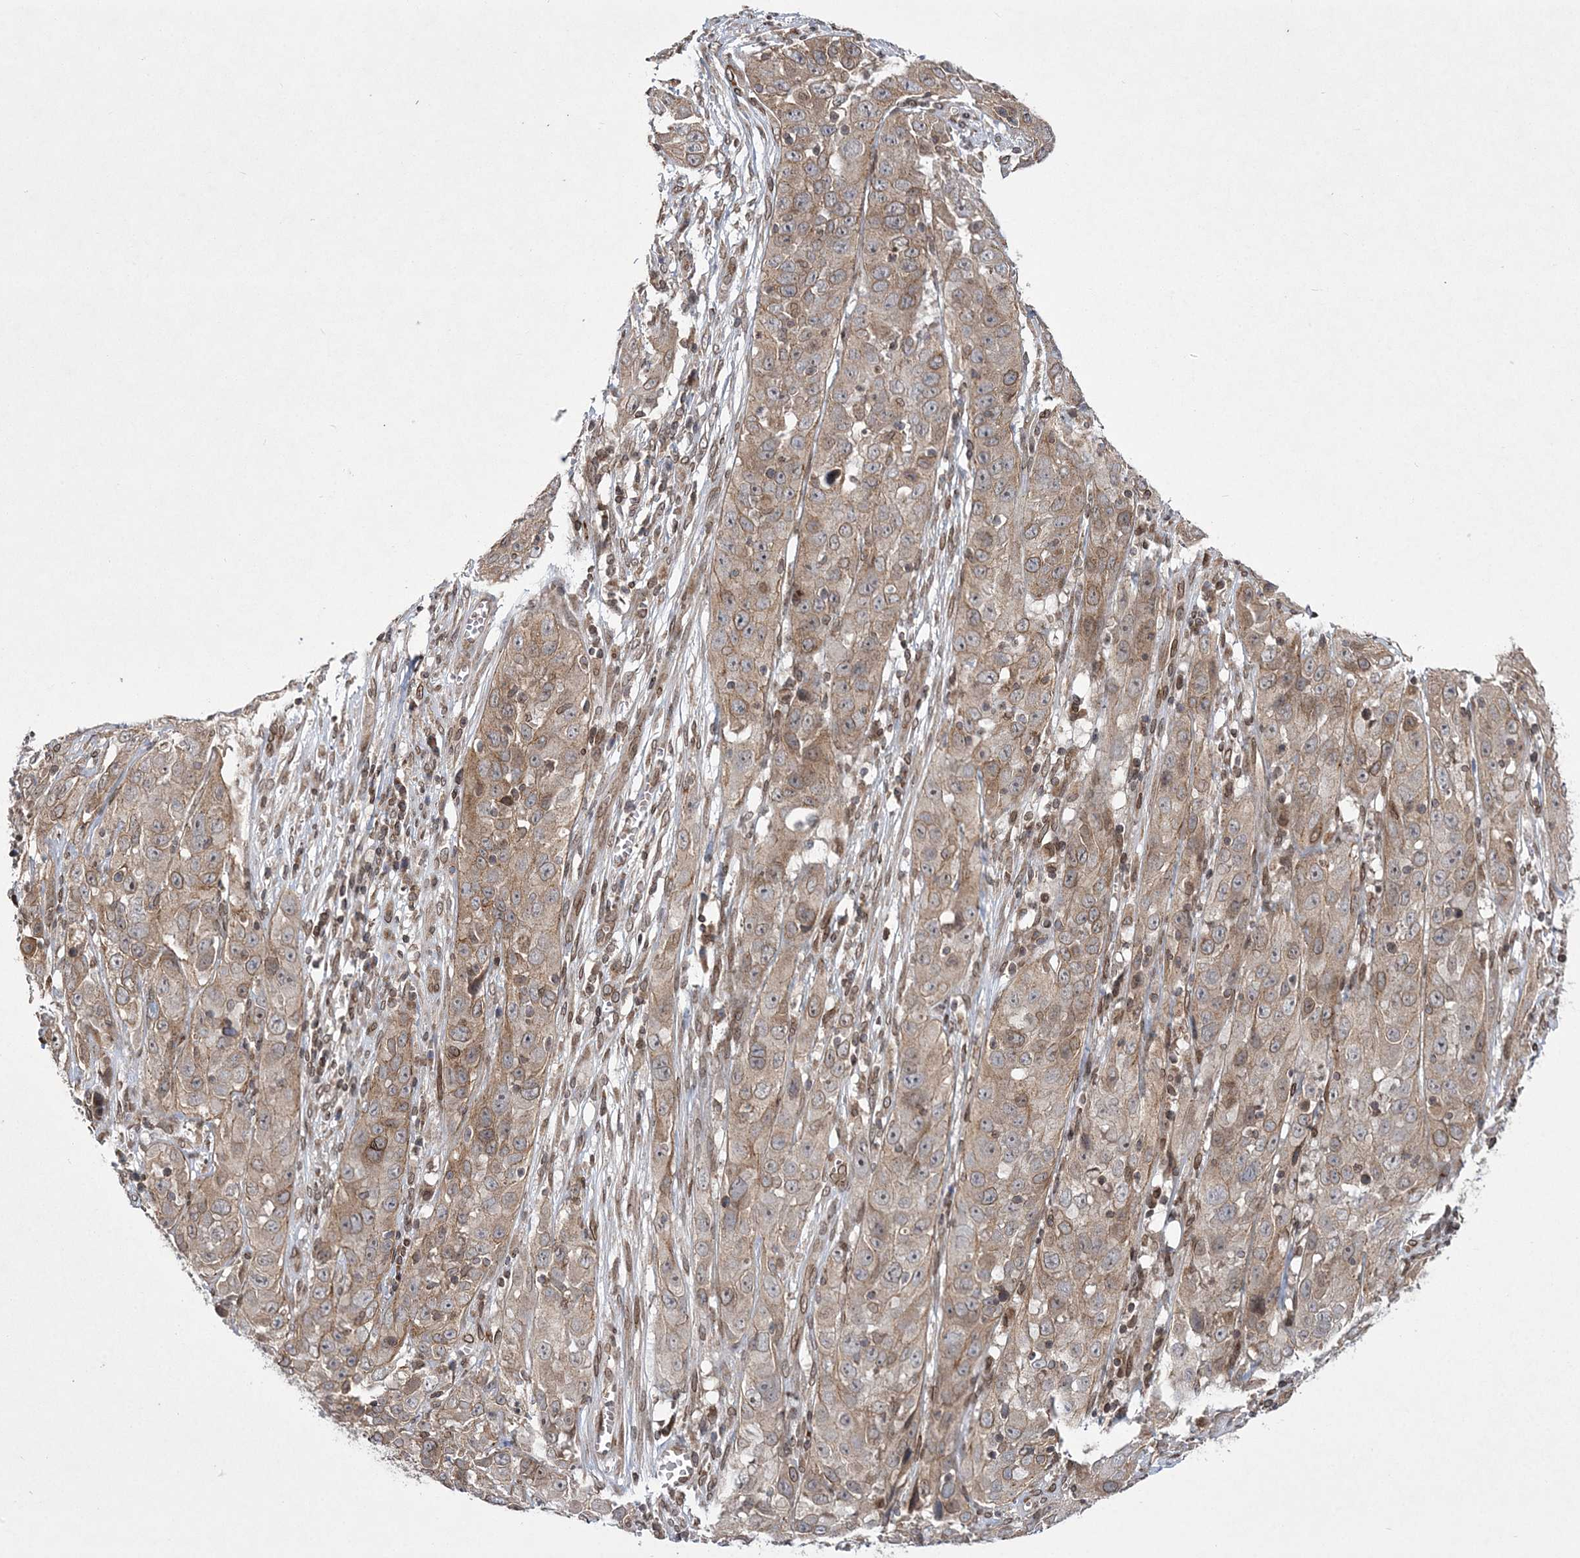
{"staining": {"intensity": "weak", "quantity": ">75%", "location": "cytoplasmic/membranous"}, "tissue": "cervical cancer", "cell_type": "Tumor cells", "image_type": "cancer", "snomed": [{"axis": "morphology", "description": "Squamous cell carcinoma, NOS"}, {"axis": "topography", "description": "Cervix"}], "caption": "Cervical cancer (squamous cell carcinoma) stained with immunohistochemistry exhibits weak cytoplasmic/membranous expression in approximately >75% of tumor cells. The protein is stained brown, and the nuclei are stained in blue (DAB (3,3'-diaminobenzidine) IHC with brightfield microscopy, high magnification).", "gene": "DNAJC27", "patient": {"sex": "female", "age": 32}}